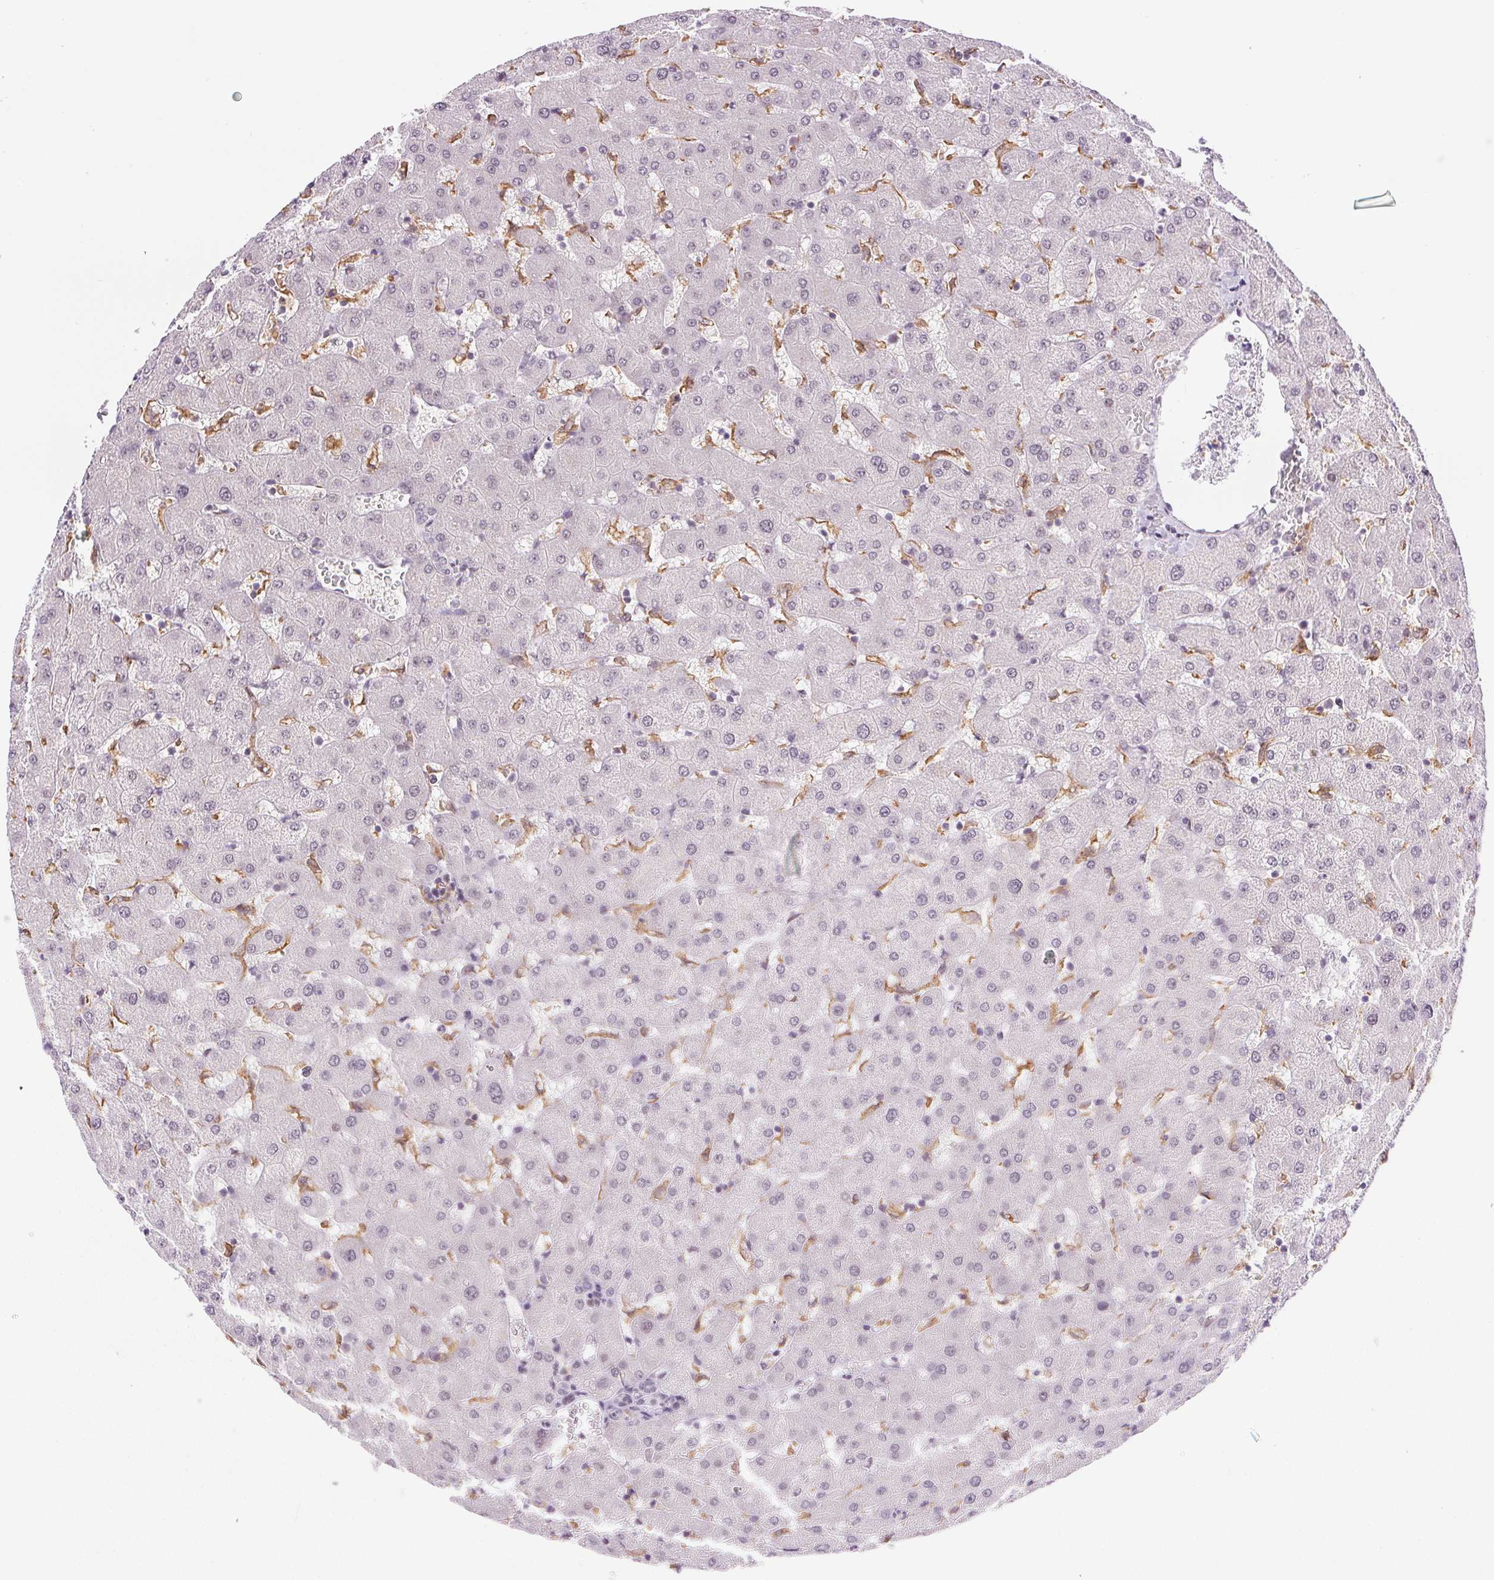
{"staining": {"intensity": "negative", "quantity": "none", "location": "none"}, "tissue": "liver", "cell_type": "Cholangiocytes", "image_type": "normal", "snomed": [{"axis": "morphology", "description": "Normal tissue, NOS"}, {"axis": "topography", "description": "Liver"}], "caption": "IHC of benign human liver displays no expression in cholangiocytes. (DAB immunohistochemistry with hematoxylin counter stain).", "gene": "PRPF18", "patient": {"sex": "female", "age": 63}}